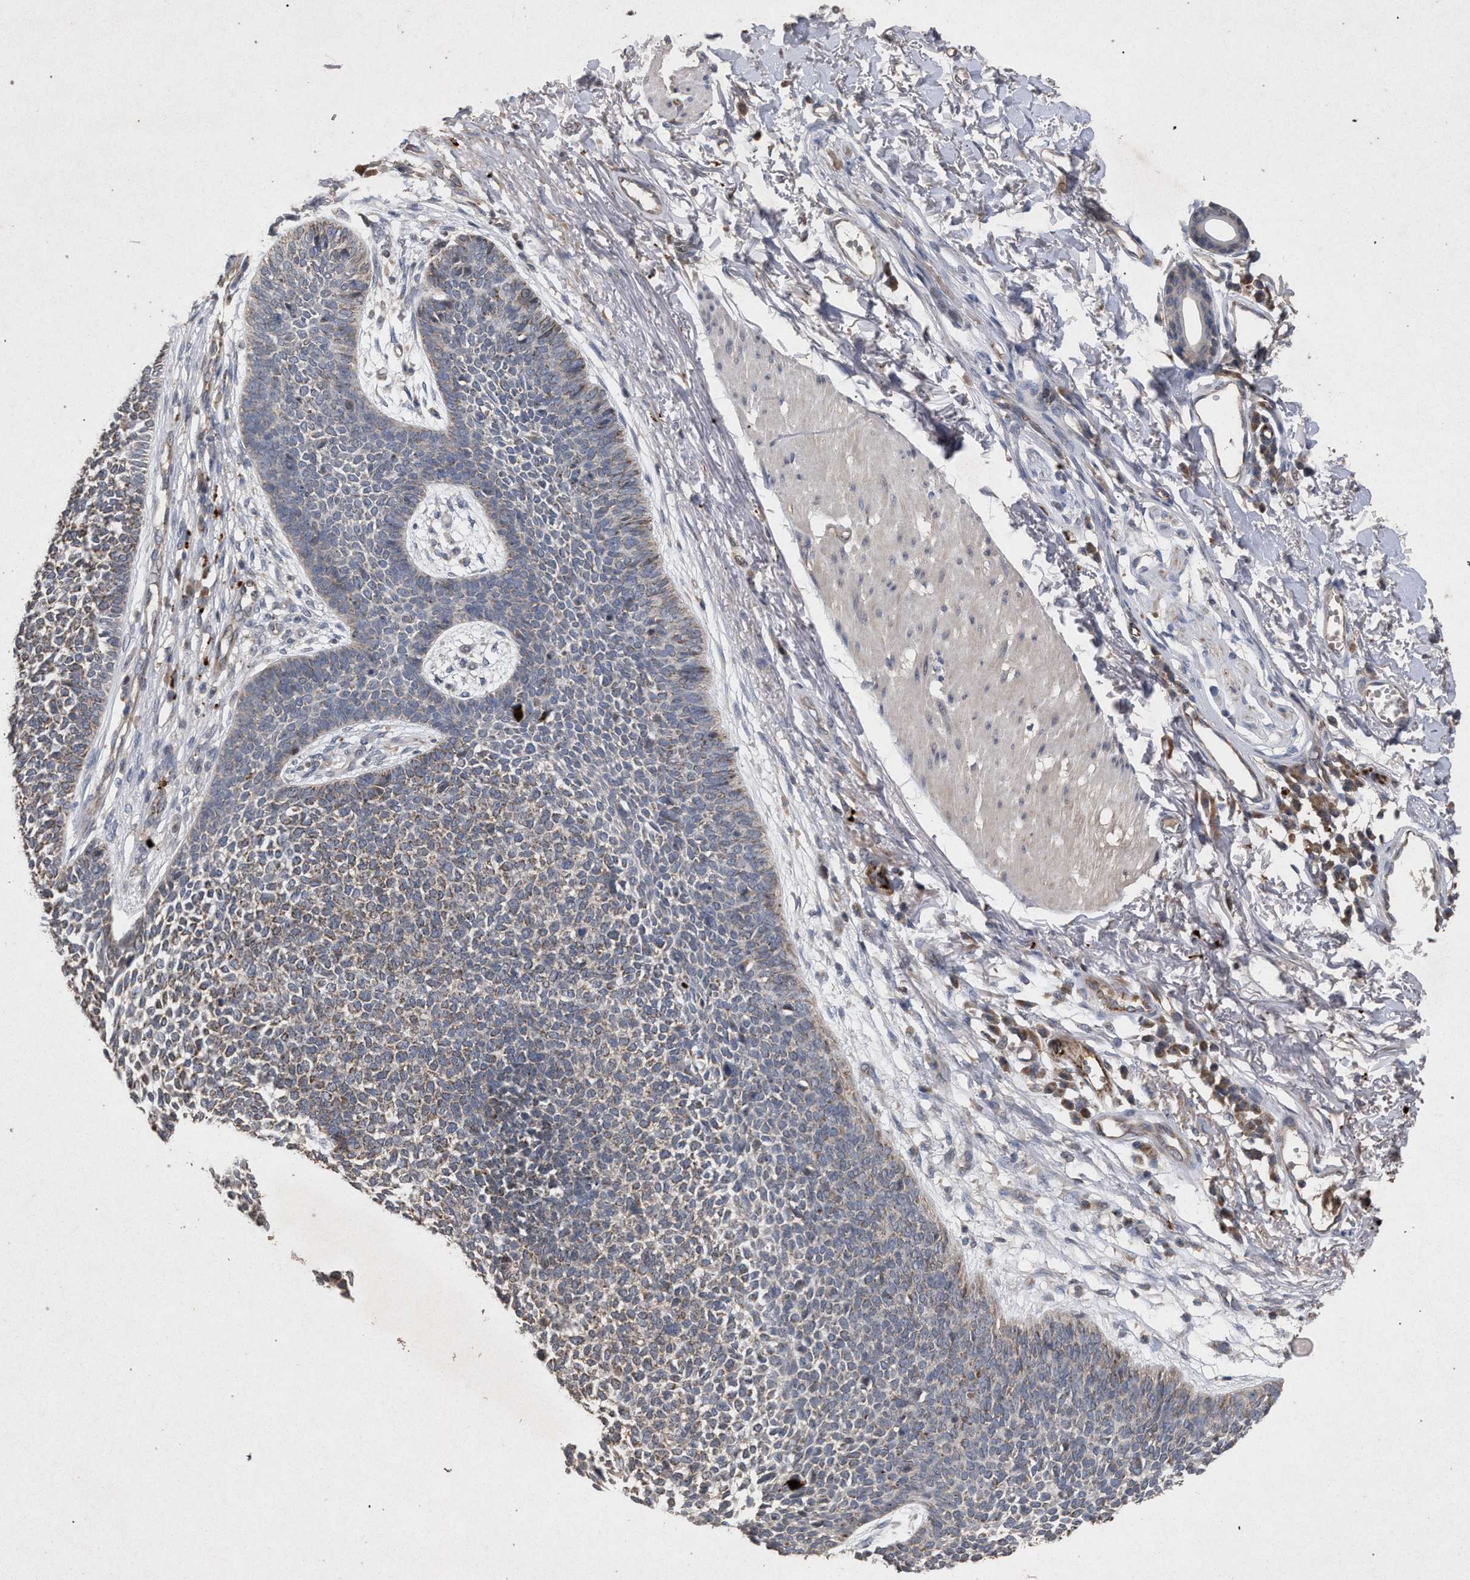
{"staining": {"intensity": "weak", "quantity": "25%-75%", "location": "cytoplasmic/membranous"}, "tissue": "skin cancer", "cell_type": "Tumor cells", "image_type": "cancer", "snomed": [{"axis": "morphology", "description": "Basal cell carcinoma"}, {"axis": "topography", "description": "Skin"}], "caption": "This photomicrograph exhibits IHC staining of skin cancer, with low weak cytoplasmic/membranous staining in approximately 25%-75% of tumor cells.", "gene": "PKD2L1", "patient": {"sex": "female", "age": 84}}